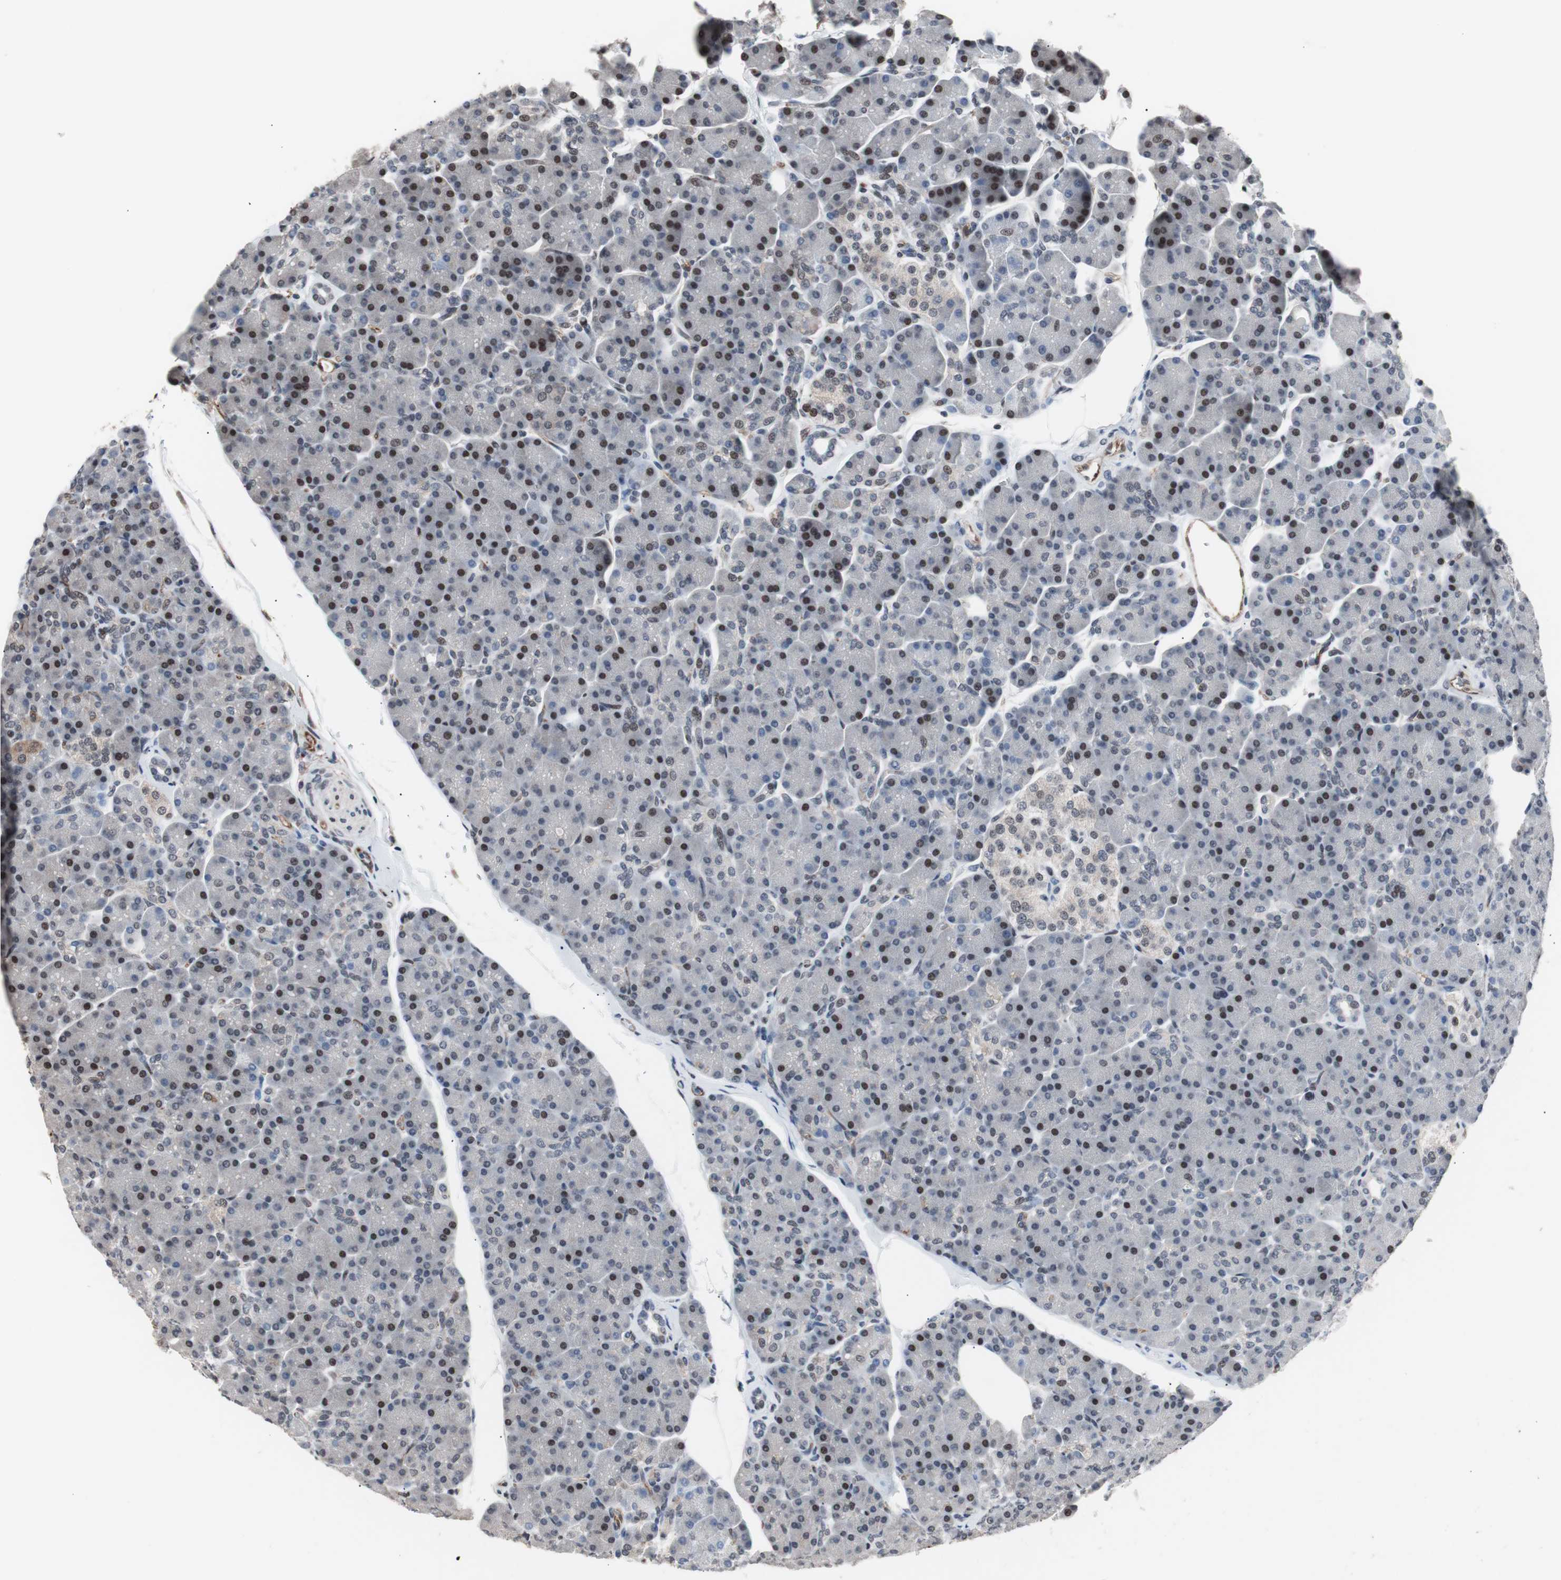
{"staining": {"intensity": "moderate", "quantity": "25%-75%", "location": "nuclear"}, "tissue": "pancreas", "cell_type": "Exocrine glandular cells", "image_type": "normal", "snomed": [{"axis": "morphology", "description": "Normal tissue, NOS"}, {"axis": "topography", "description": "Pancreas"}], "caption": "This histopathology image reveals IHC staining of benign human pancreas, with medium moderate nuclear expression in about 25%-75% of exocrine glandular cells.", "gene": "POGZ", "patient": {"sex": "female", "age": 43}}